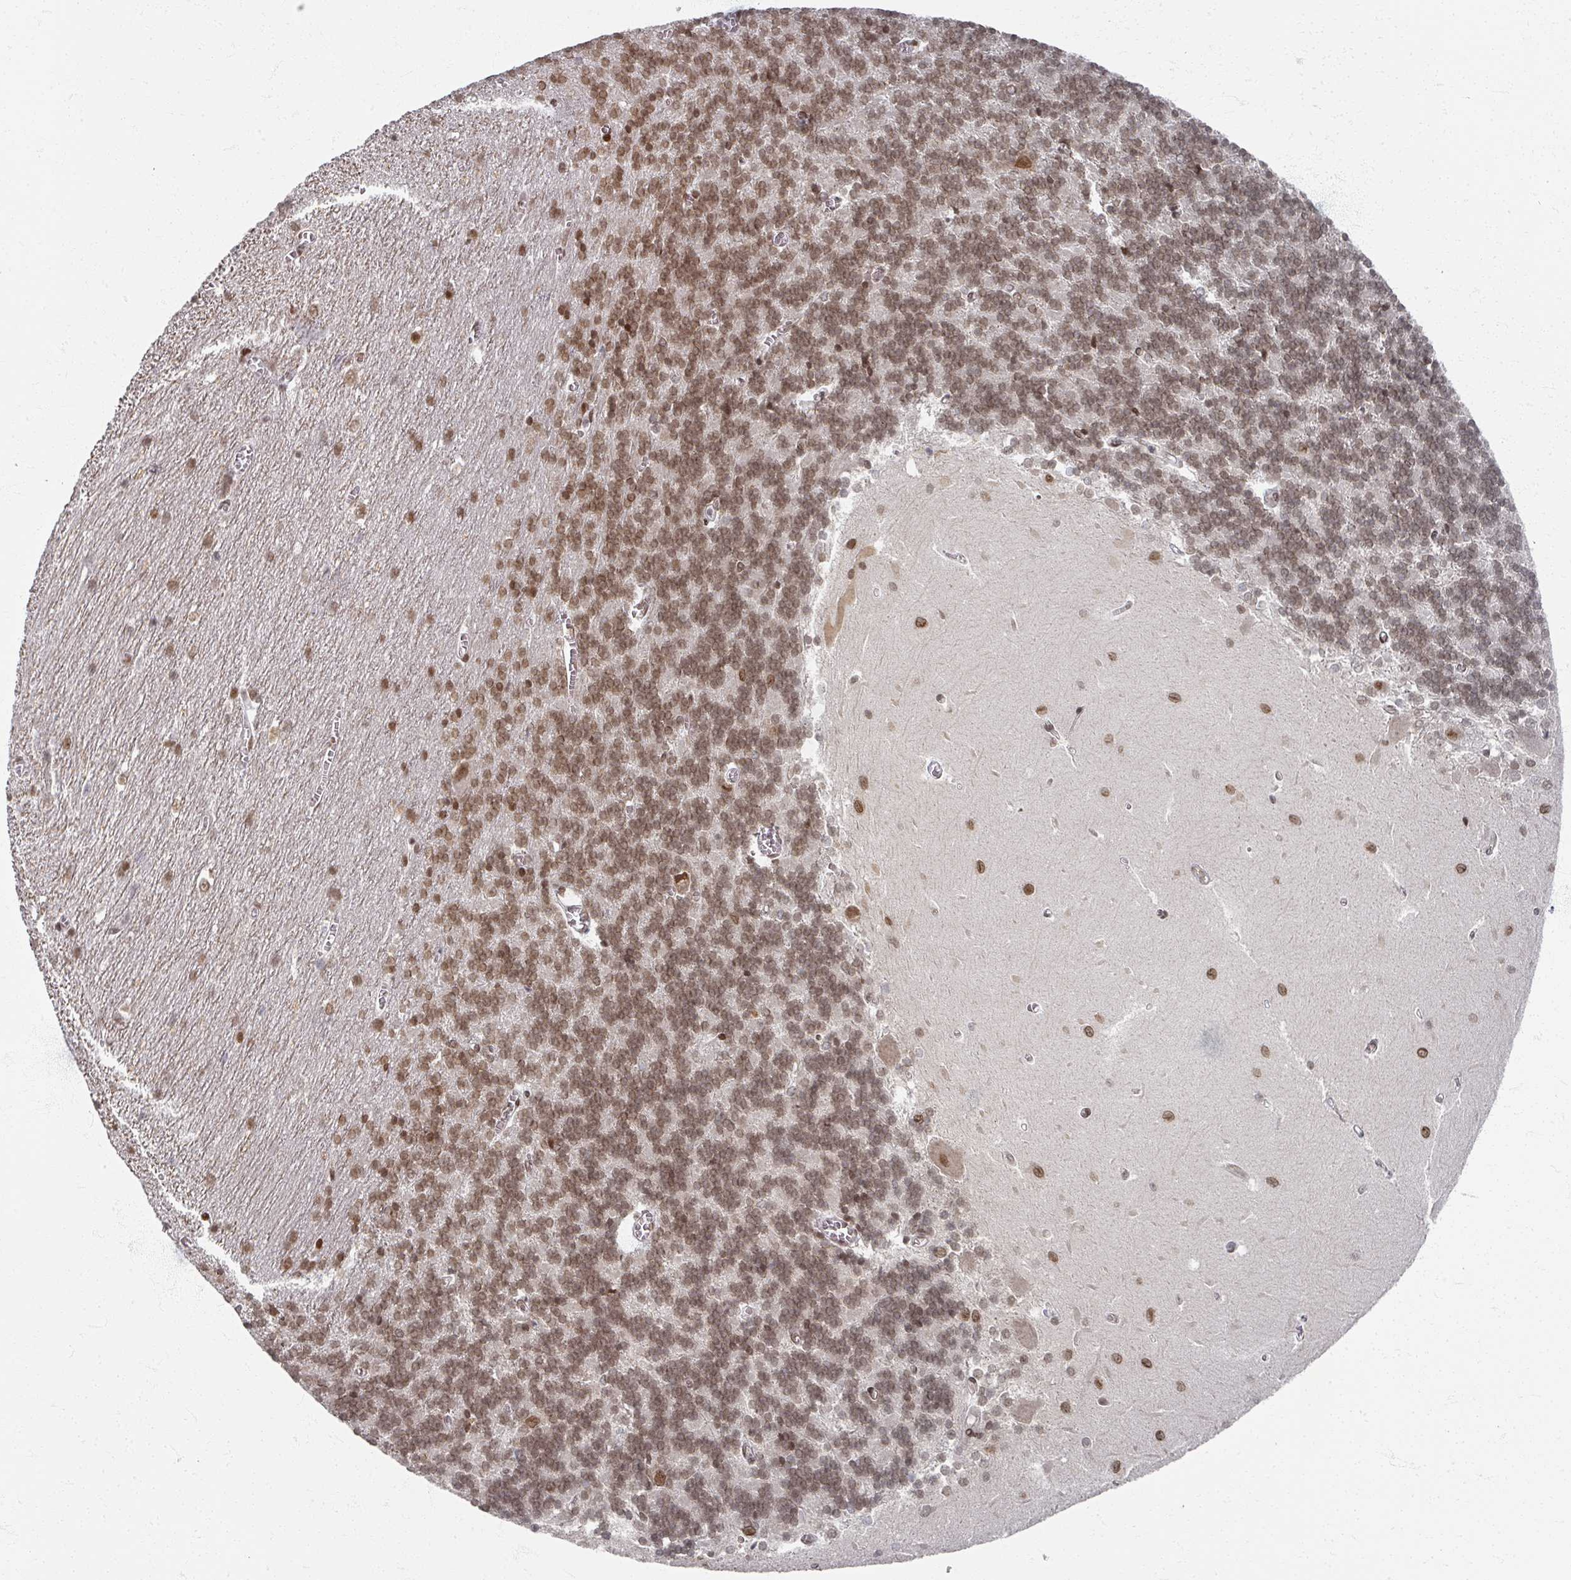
{"staining": {"intensity": "moderate", "quantity": "25%-75%", "location": "nuclear"}, "tissue": "cerebellum", "cell_type": "Cells in granular layer", "image_type": "normal", "snomed": [{"axis": "morphology", "description": "Normal tissue, NOS"}, {"axis": "topography", "description": "Cerebellum"}], "caption": "Immunohistochemistry photomicrograph of normal cerebellum: human cerebellum stained using immunohistochemistry (IHC) displays medium levels of moderate protein expression localized specifically in the nuclear of cells in granular layer, appearing as a nuclear brown color.", "gene": "PSKH1", "patient": {"sex": "male", "age": 37}}